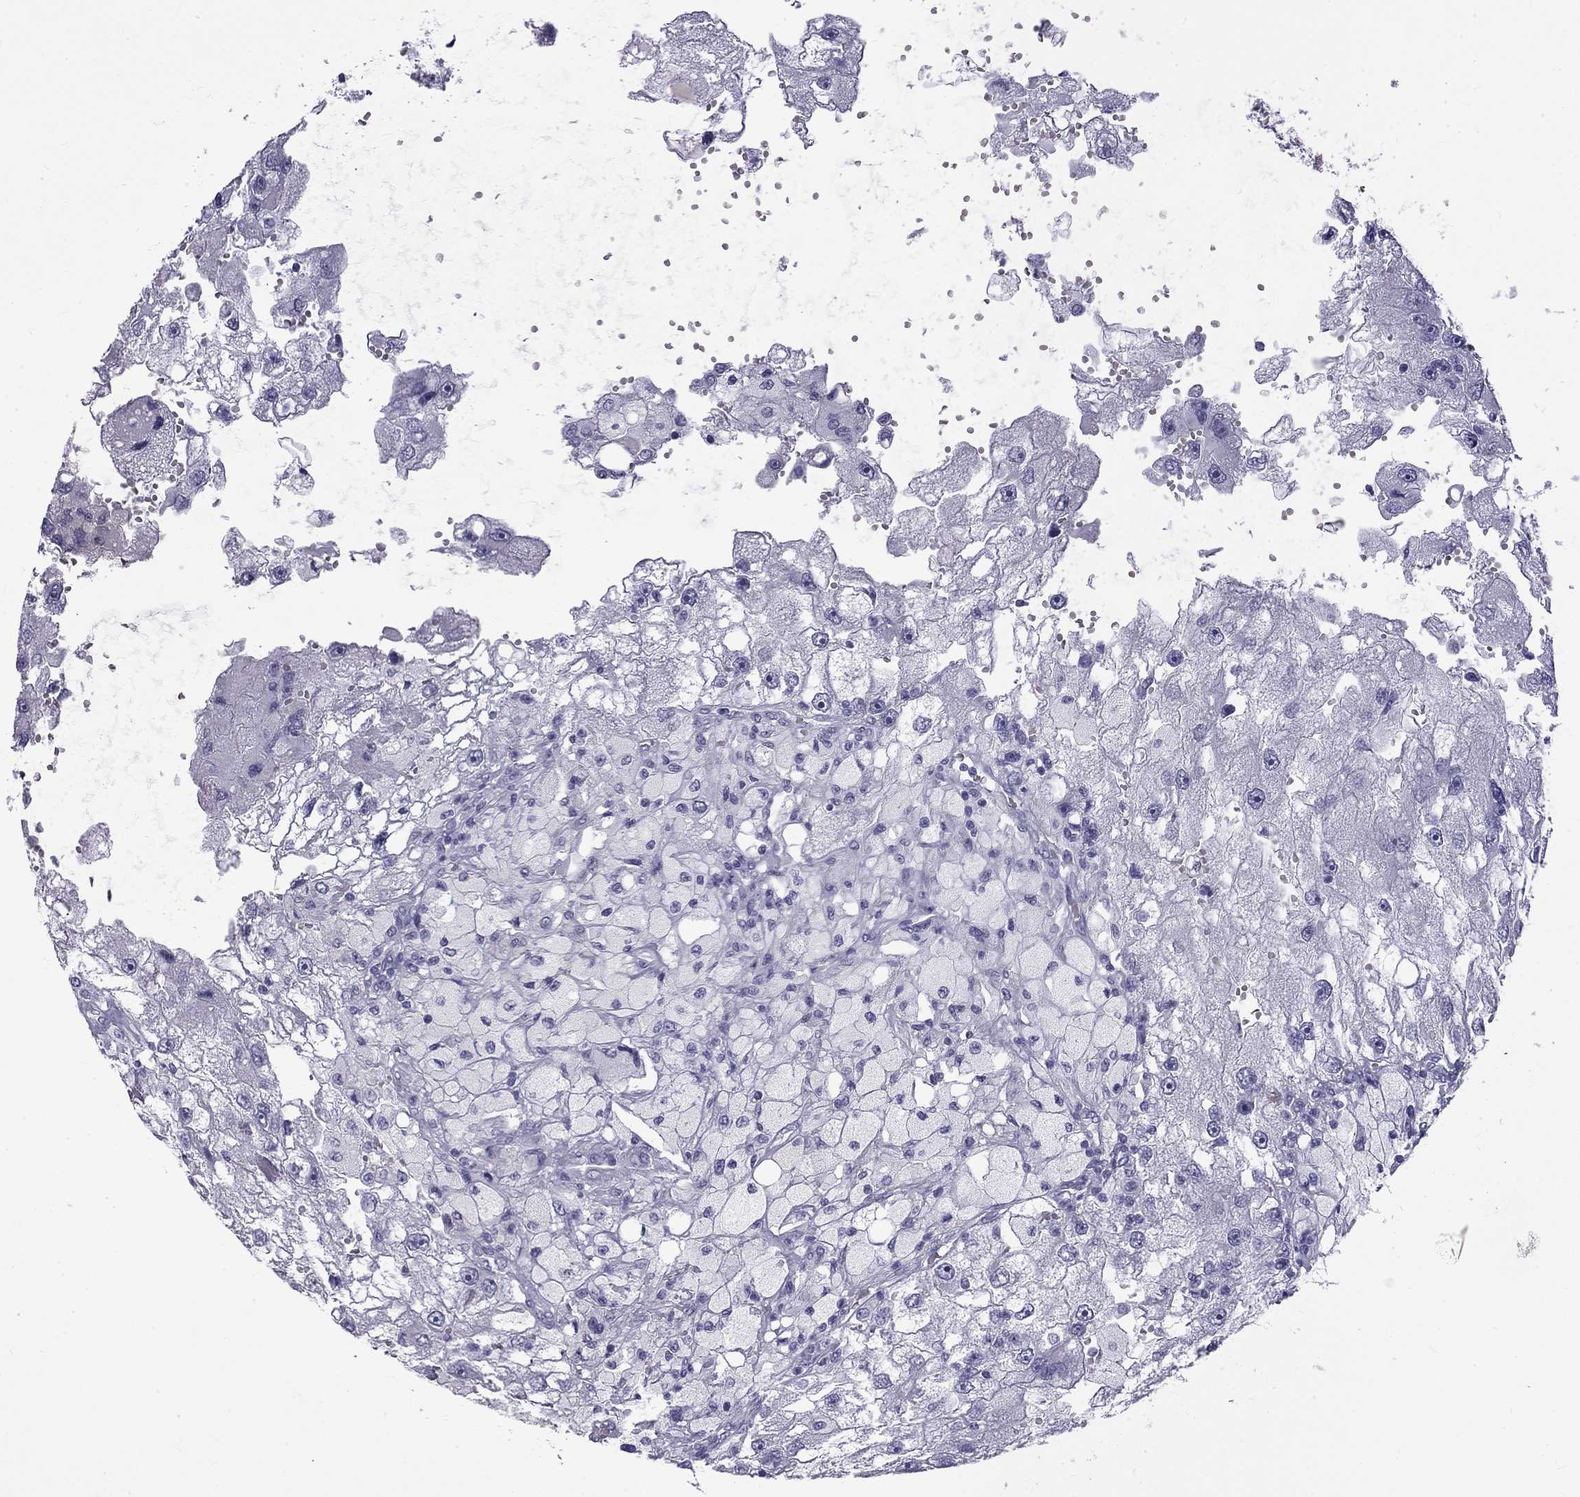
{"staining": {"intensity": "negative", "quantity": "none", "location": "none"}, "tissue": "renal cancer", "cell_type": "Tumor cells", "image_type": "cancer", "snomed": [{"axis": "morphology", "description": "Adenocarcinoma, NOS"}, {"axis": "topography", "description": "Kidney"}], "caption": "DAB immunohistochemical staining of renal adenocarcinoma shows no significant staining in tumor cells. (DAB immunohistochemistry, high magnification).", "gene": "RTL9", "patient": {"sex": "male", "age": 63}}